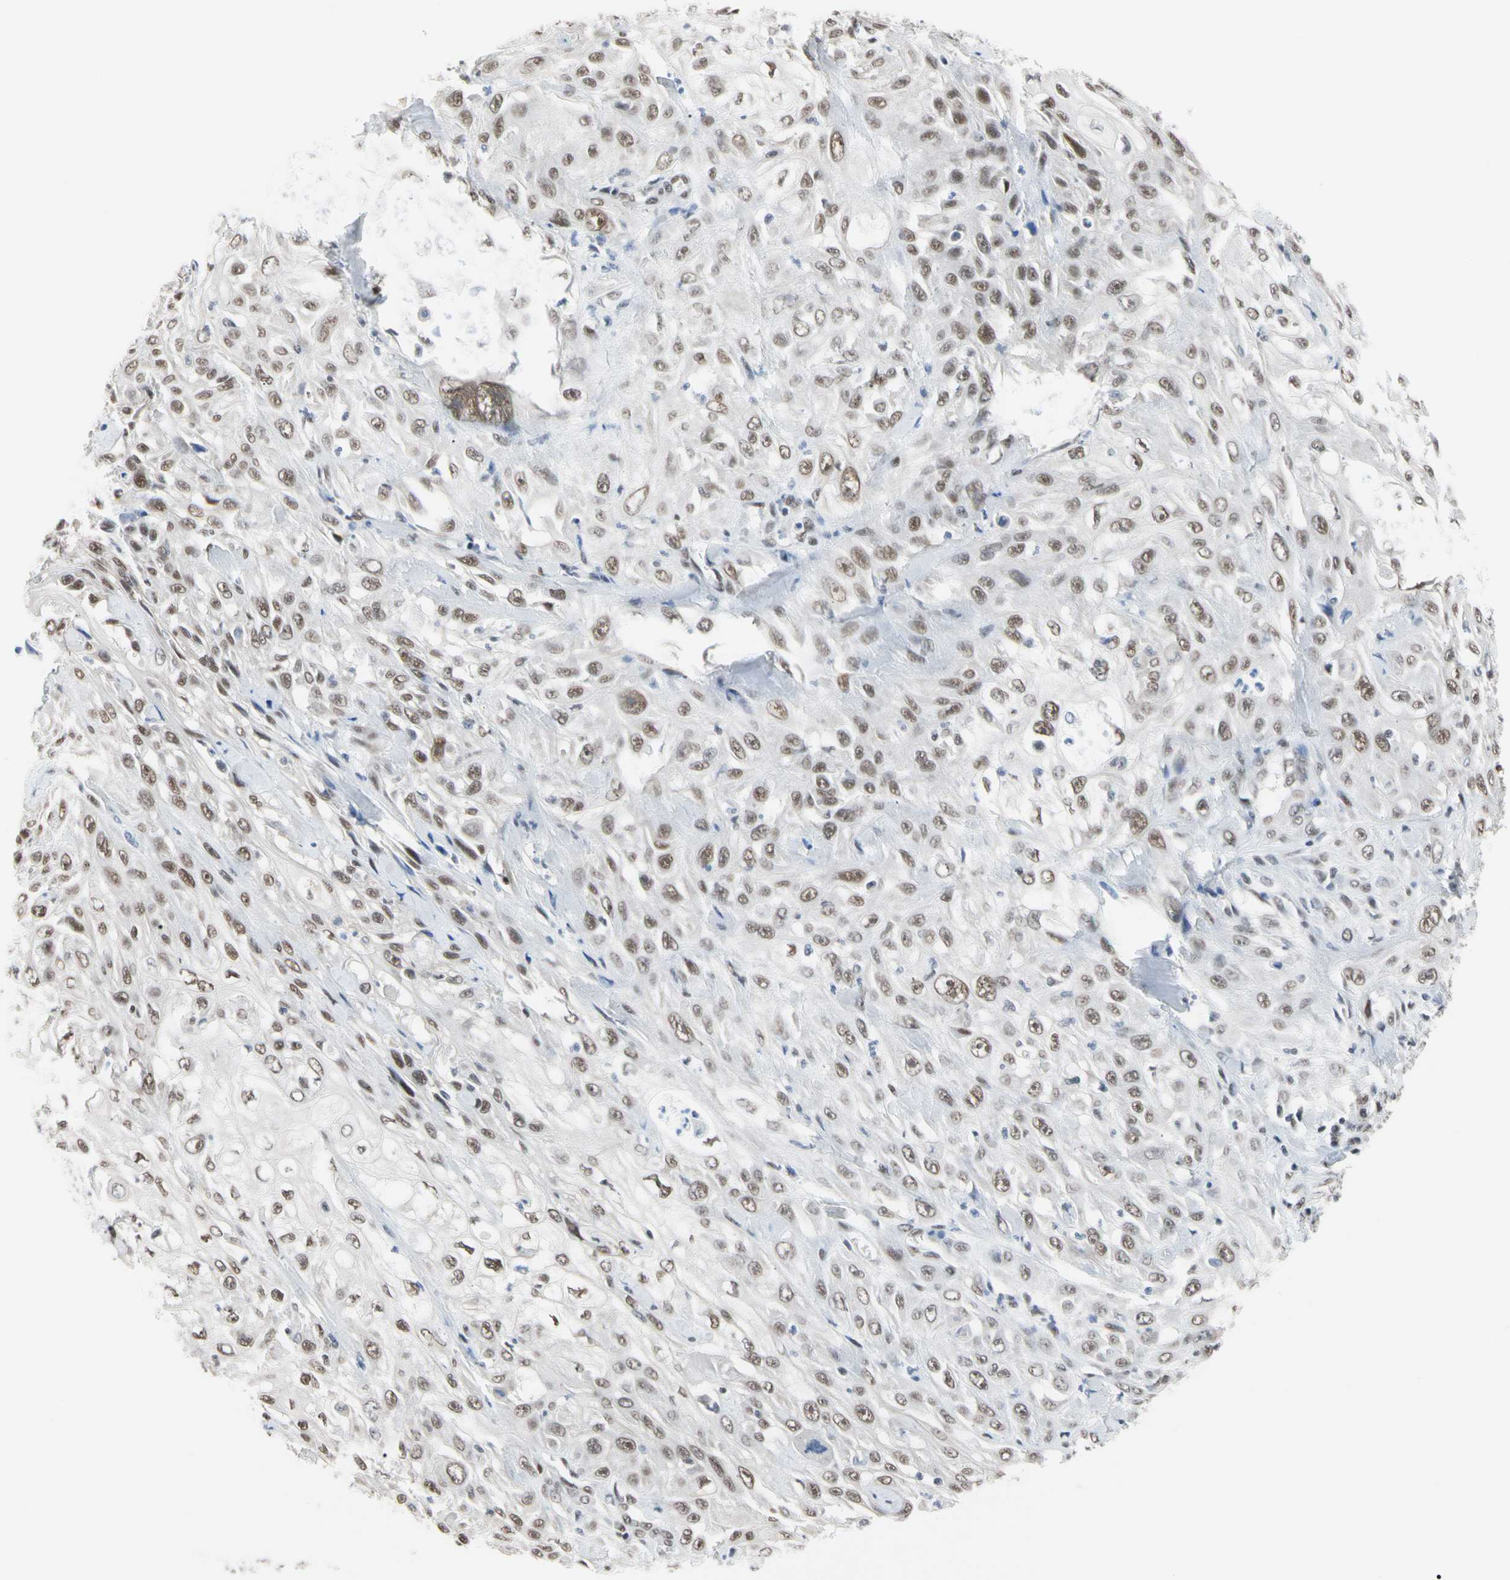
{"staining": {"intensity": "moderate", "quantity": ">75%", "location": "nuclear"}, "tissue": "skin cancer", "cell_type": "Tumor cells", "image_type": "cancer", "snomed": [{"axis": "morphology", "description": "Squamous cell carcinoma, NOS"}, {"axis": "morphology", "description": "Squamous cell carcinoma, metastatic, NOS"}, {"axis": "topography", "description": "Skin"}, {"axis": "topography", "description": "Lymph node"}], "caption": "Protein positivity by immunohistochemistry (IHC) reveals moderate nuclear positivity in about >75% of tumor cells in skin cancer.", "gene": "FAM98B", "patient": {"sex": "male", "age": 75}}